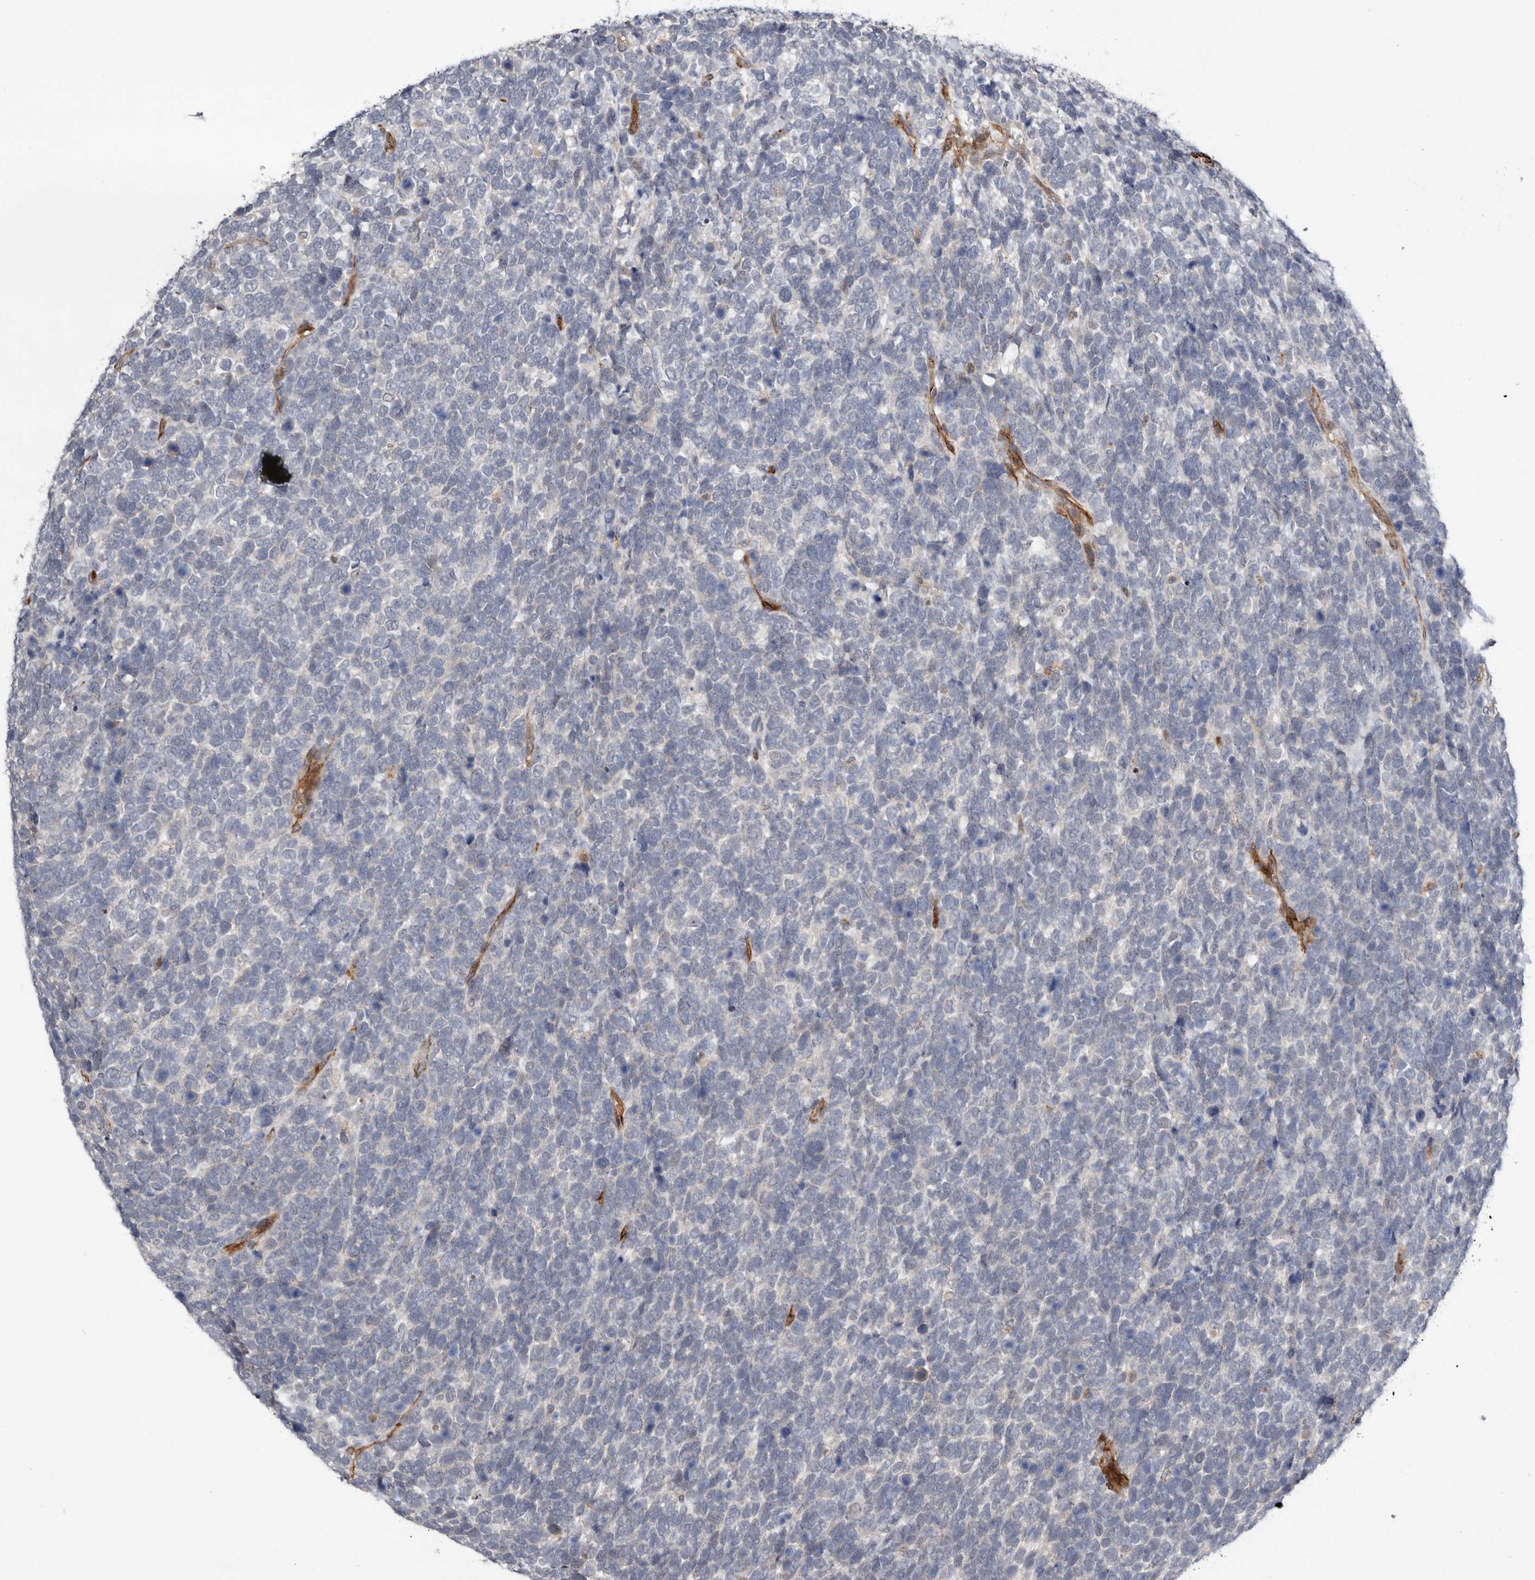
{"staining": {"intensity": "negative", "quantity": "none", "location": "none"}, "tissue": "urothelial cancer", "cell_type": "Tumor cells", "image_type": "cancer", "snomed": [{"axis": "morphology", "description": "Urothelial carcinoma, High grade"}, {"axis": "topography", "description": "Urinary bladder"}], "caption": "Immunohistochemistry of urothelial cancer demonstrates no positivity in tumor cells.", "gene": "RANBP17", "patient": {"sex": "female", "age": 80}}